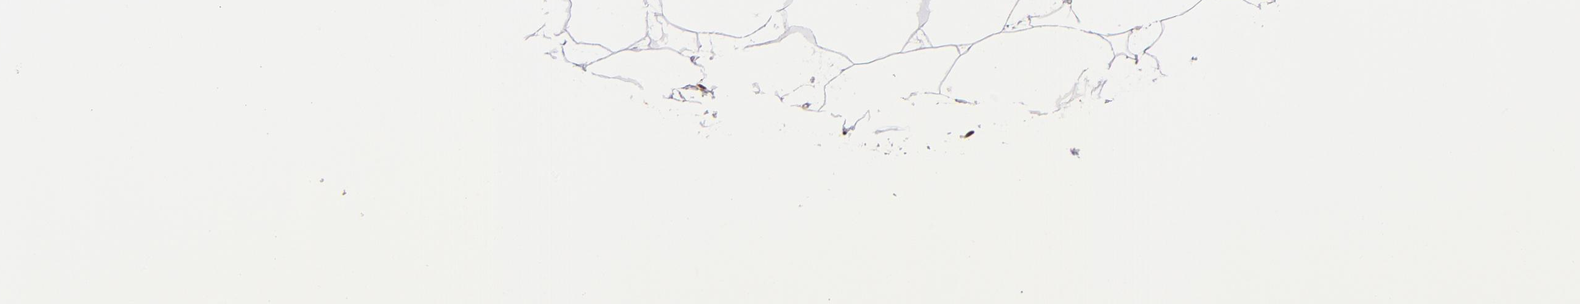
{"staining": {"intensity": "strong", "quantity": ">75%", "location": "nuclear"}, "tissue": "adipose tissue", "cell_type": "Adipocytes", "image_type": "normal", "snomed": [{"axis": "morphology", "description": "Normal tissue, NOS"}, {"axis": "morphology", "description": "Duct carcinoma"}, {"axis": "topography", "description": "Breast"}, {"axis": "topography", "description": "Adipose tissue"}], "caption": "IHC micrograph of benign adipose tissue stained for a protein (brown), which reveals high levels of strong nuclear expression in about >75% of adipocytes.", "gene": "PQBP1", "patient": {"sex": "female", "age": 37}}